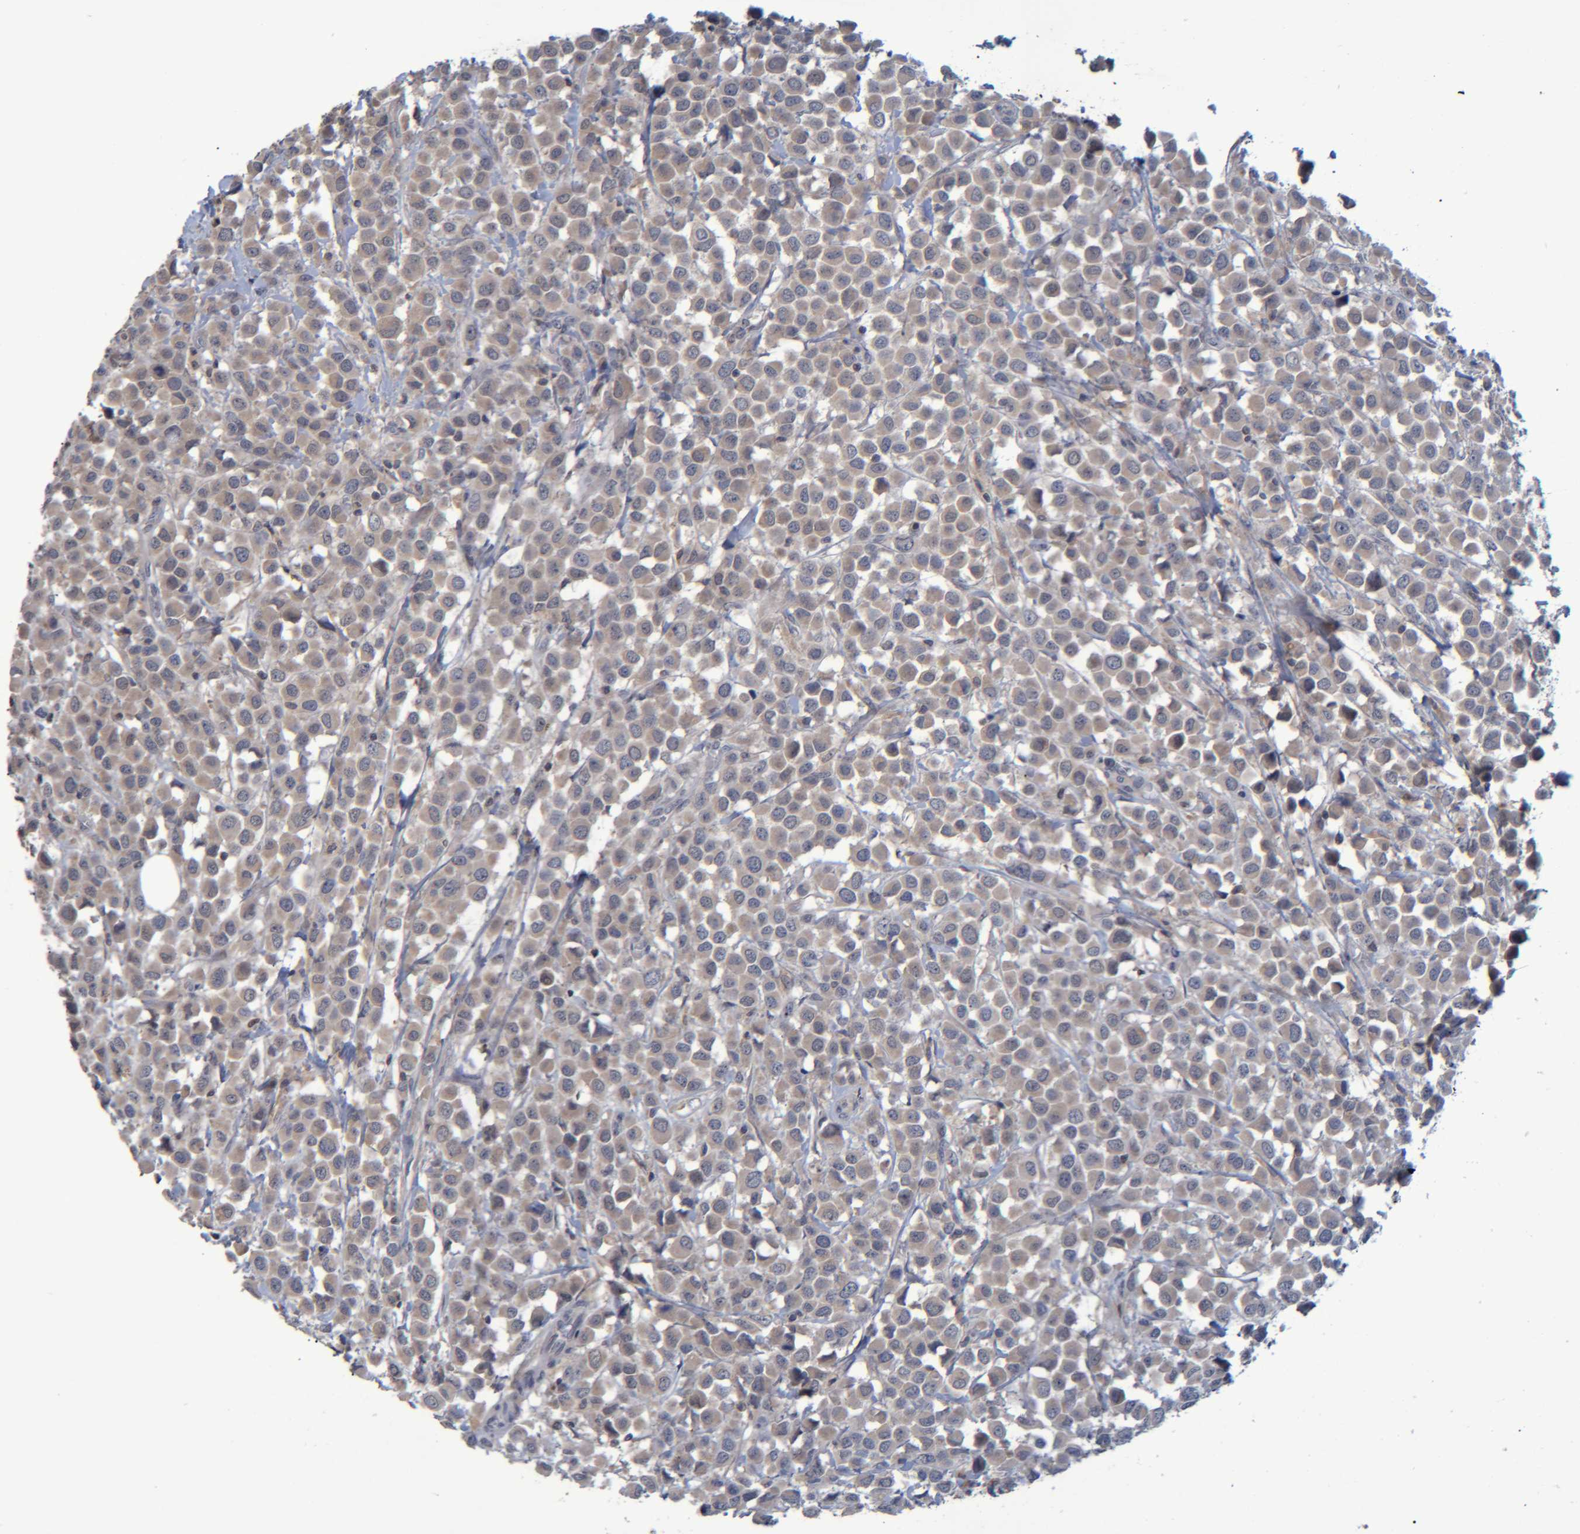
{"staining": {"intensity": "weak", "quantity": ">75%", "location": "cytoplasmic/membranous"}, "tissue": "breast cancer", "cell_type": "Tumor cells", "image_type": "cancer", "snomed": [{"axis": "morphology", "description": "Duct carcinoma"}, {"axis": "topography", "description": "Breast"}], "caption": "Weak cytoplasmic/membranous staining is appreciated in approximately >75% of tumor cells in infiltrating ductal carcinoma (breast).", "gene": "PCYT2", "patient": {"sex": "female", "age": 61}}